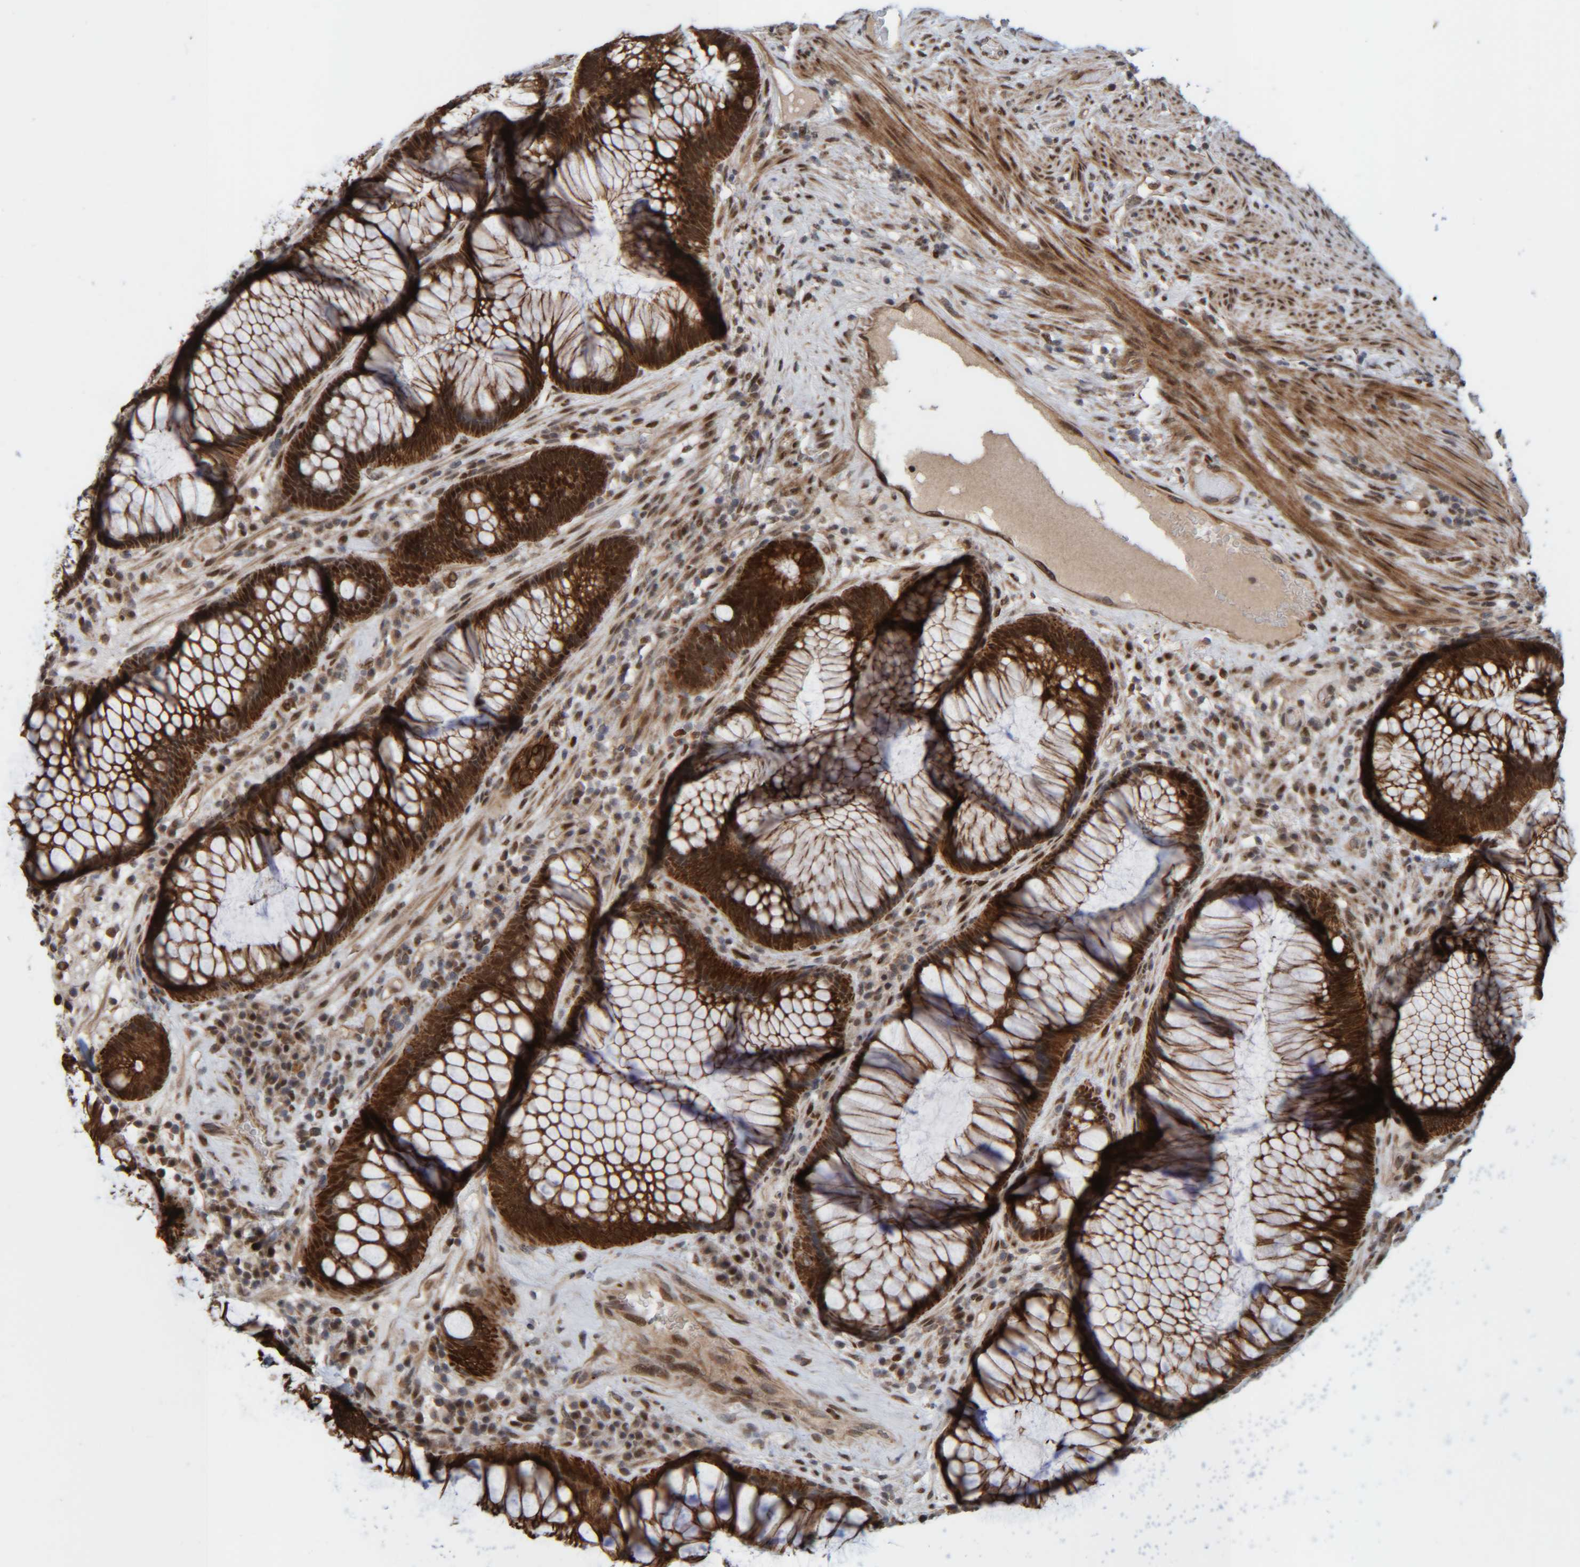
{"staining": {"intensity": "strong", "quantity": ">75%", "location": "cytoplasmic/membranous,nuclear"}, "tissue": "rectum", "cell_type": "Glandular cells", "image_type": "normal", "snomed": [{"axis": "morphology", "description": "Normal tissue, NOS"}, {"axis": "topography", "description": "Rectum"}], "caption": "Brown immunohistochemical staining in normal rectum demonstrates strong cytoplasmic/membranous,nuclear expression in approximately >75% of glandular cells.", "gene": "CCDC57", "patient": {"sex": "male", "age": 51}}